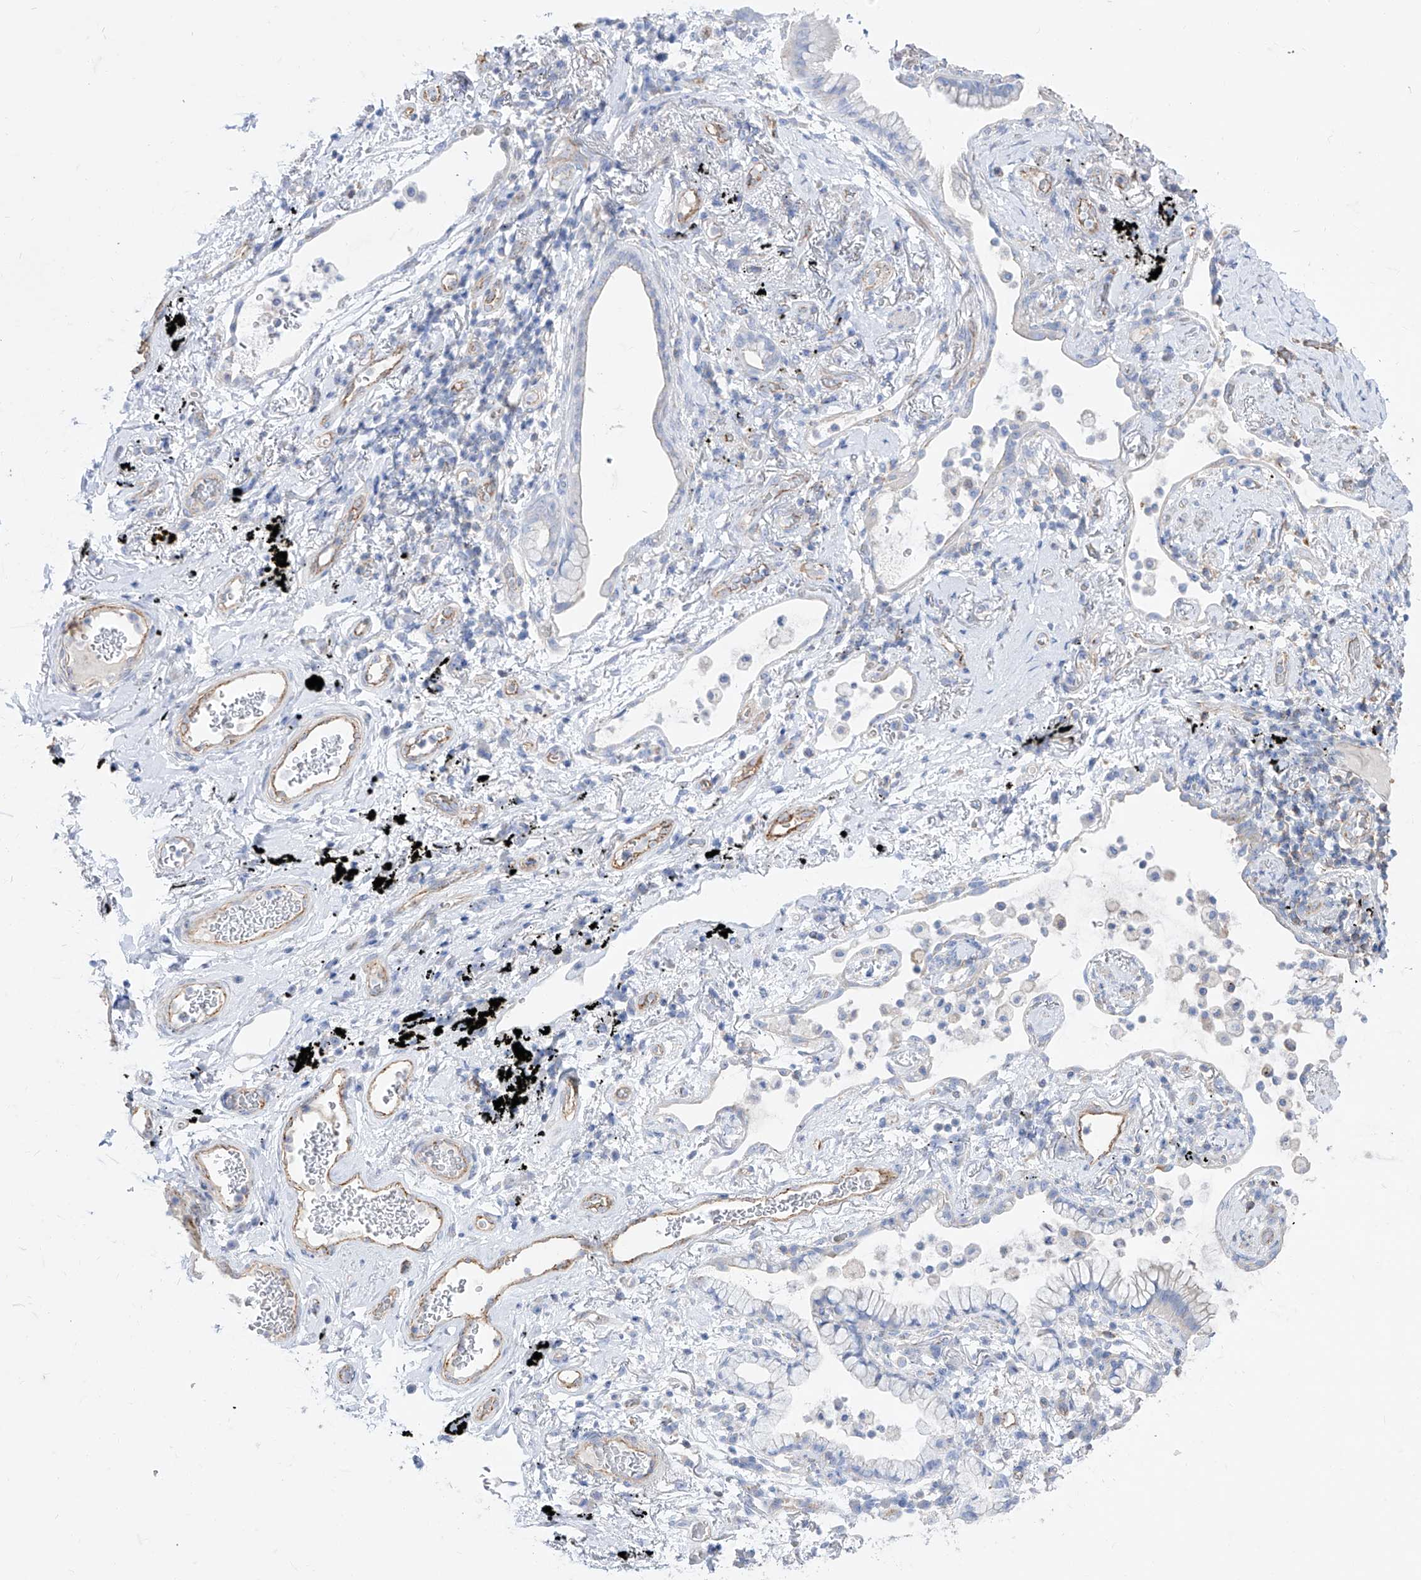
{"staining": {"intensity": "negative", "quantity": "none", "location": "none"}, "tissue": "lung cancer", "cell_type": "Tumor cells", "image_type": "cancer", "snomed": [{"axis": "morphology", "description": "Adenocarcinoma, NOS"}, {"axis": "topography", "description": "Lung"}], "caption": "High magnification brightfield microscopy of adenocarcinoma (lung) stained with DAB (brown) and counterstained with hematoxylin (blue): tumor cells show no significant expression.", "gene": "C1orf74", "patient": {"sex": "female", "age": 70}}